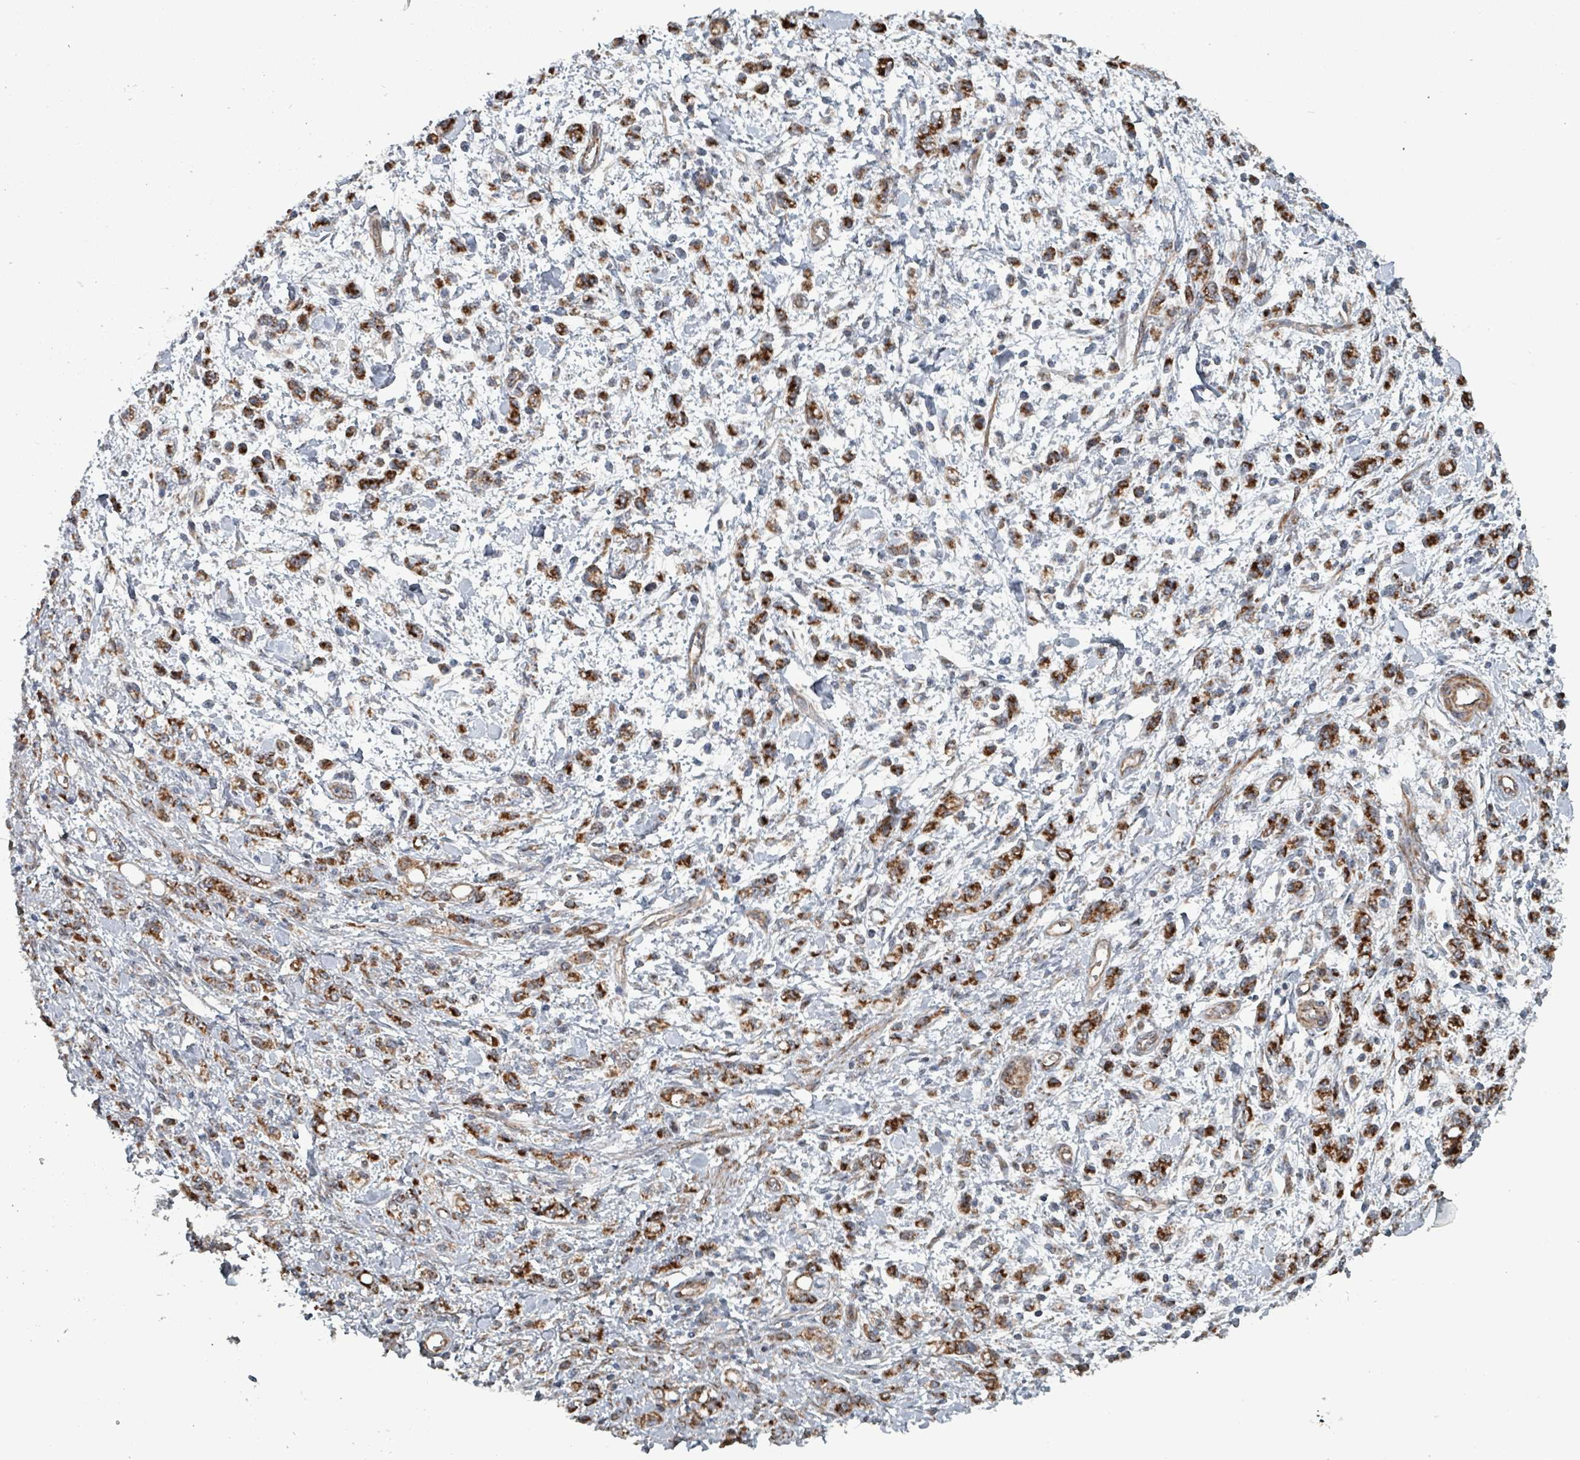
{"staining": {"intensity": "strong", "quantity": ">75%", "location": "cytoplasmic/membranous"}, "tissue": "stomach cancer", "cell_type": "Tumor cells", "image_type": "cancer", "snomed": [{"axis": "morphology", "description": "Adenocarcinoma, NOS"}, {"axis": "topography", "description": "Stomach"}], "caption": "Protein staining displays strong cytoplasmic/membranous expression in about >75% of tumor cells in stomach adenocarcinoma.", "gene": "MRPL4", "patient": {"sex": "male", "age": 77}}